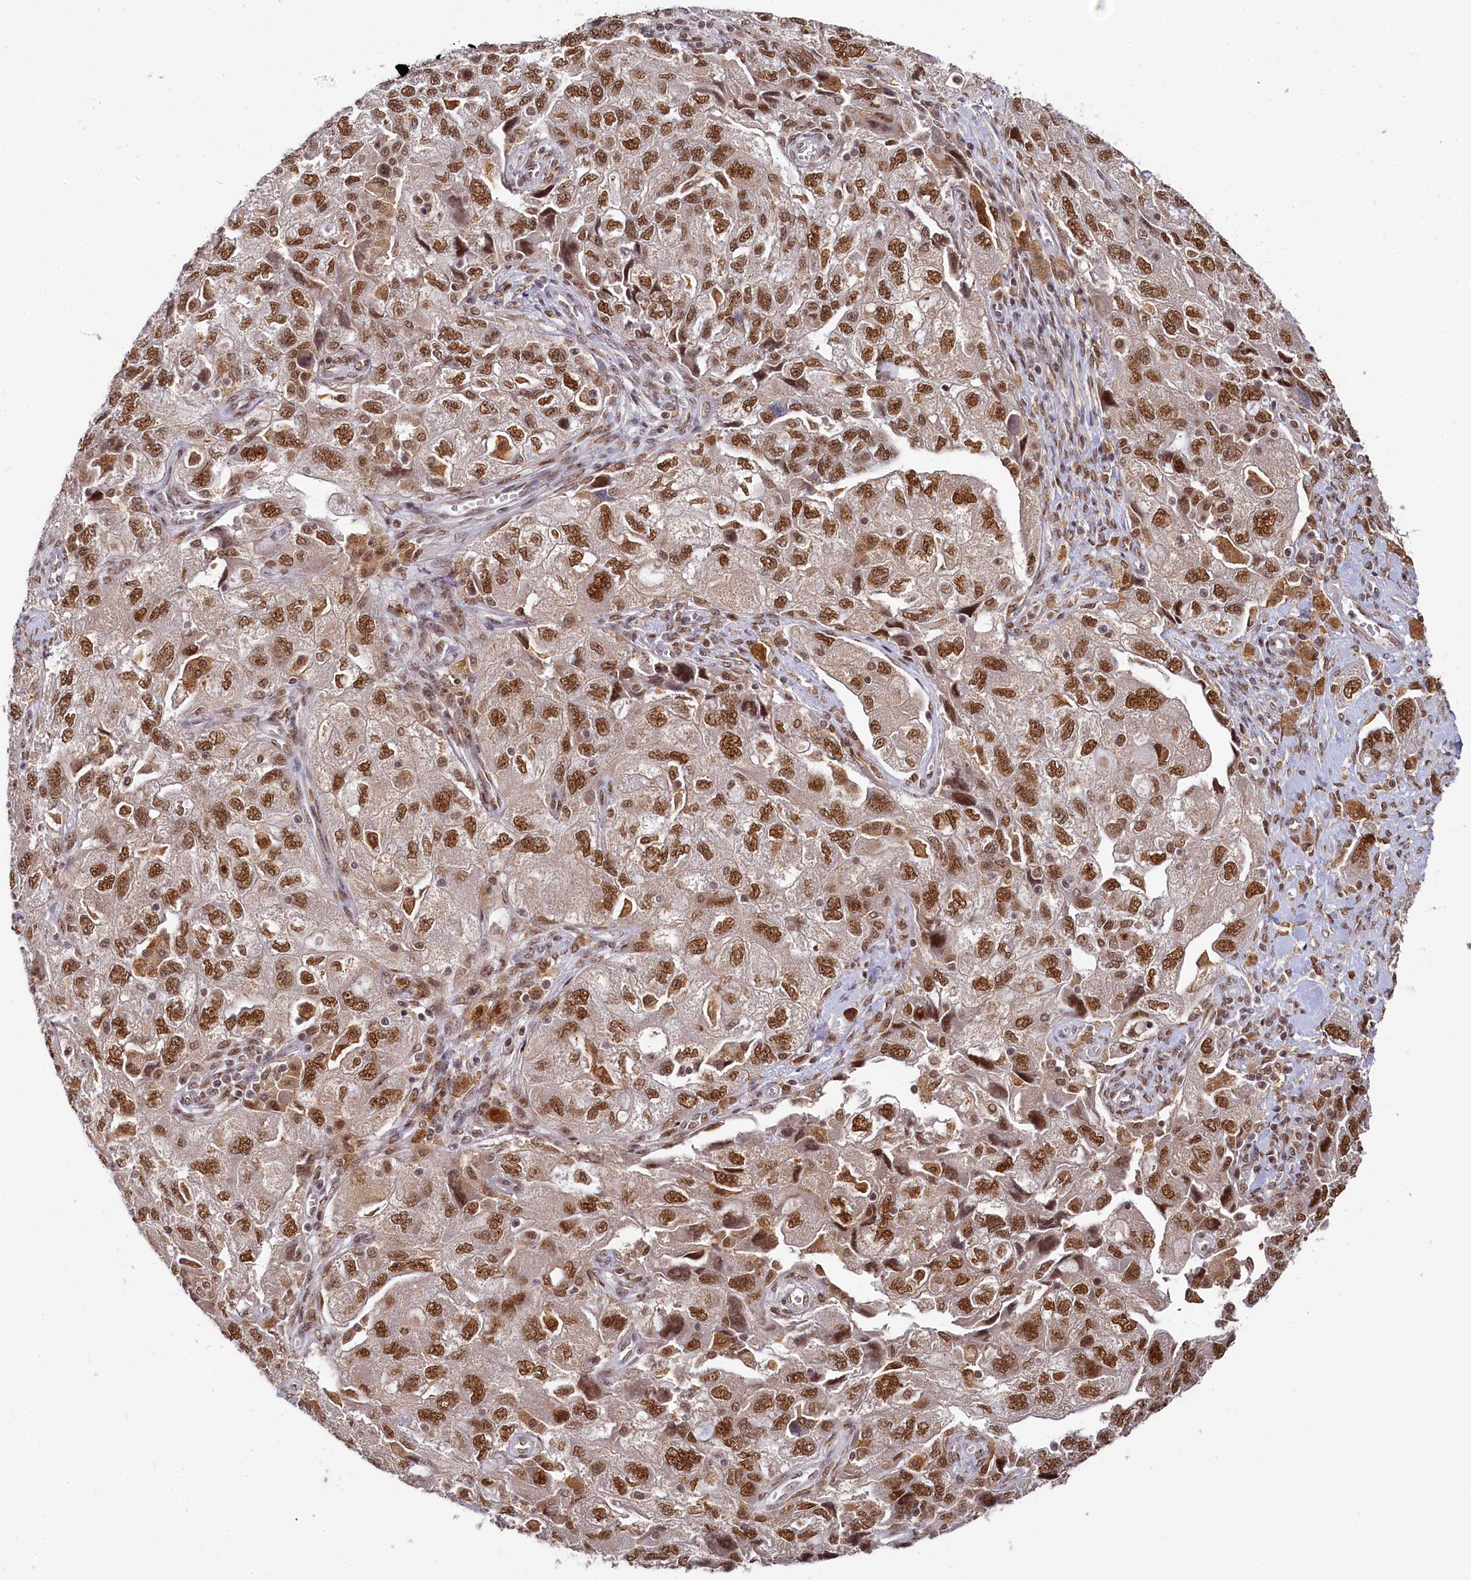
{"staining": {"intensity": "moderate", "quantity": ">75%", "location": "nuclear"}, "tissue": "ovarian cancer", "cell_type": "Tumor cells", "image_type": "cancer", "snomed": [{"axis": "morphology", "description": "Carcinoma, NOS"}, {"axis": "morphology", "description": "Cystadenocarcinoma, serous, NOS"}, {"axis": "topography", "description": "Ovary"}], "caption": "Immunohistochemistry (IHC) image of neoplastic tissue: serous cystadenocarcinoma (ovarian) stained using IHC shows medium levels of moderate protein expression localized specifically in the nuclear of tumor cells, appearing as a nuclear brown color.", "gene": "PPHLN1", "patient": {"sex": "female", "age": 69}}